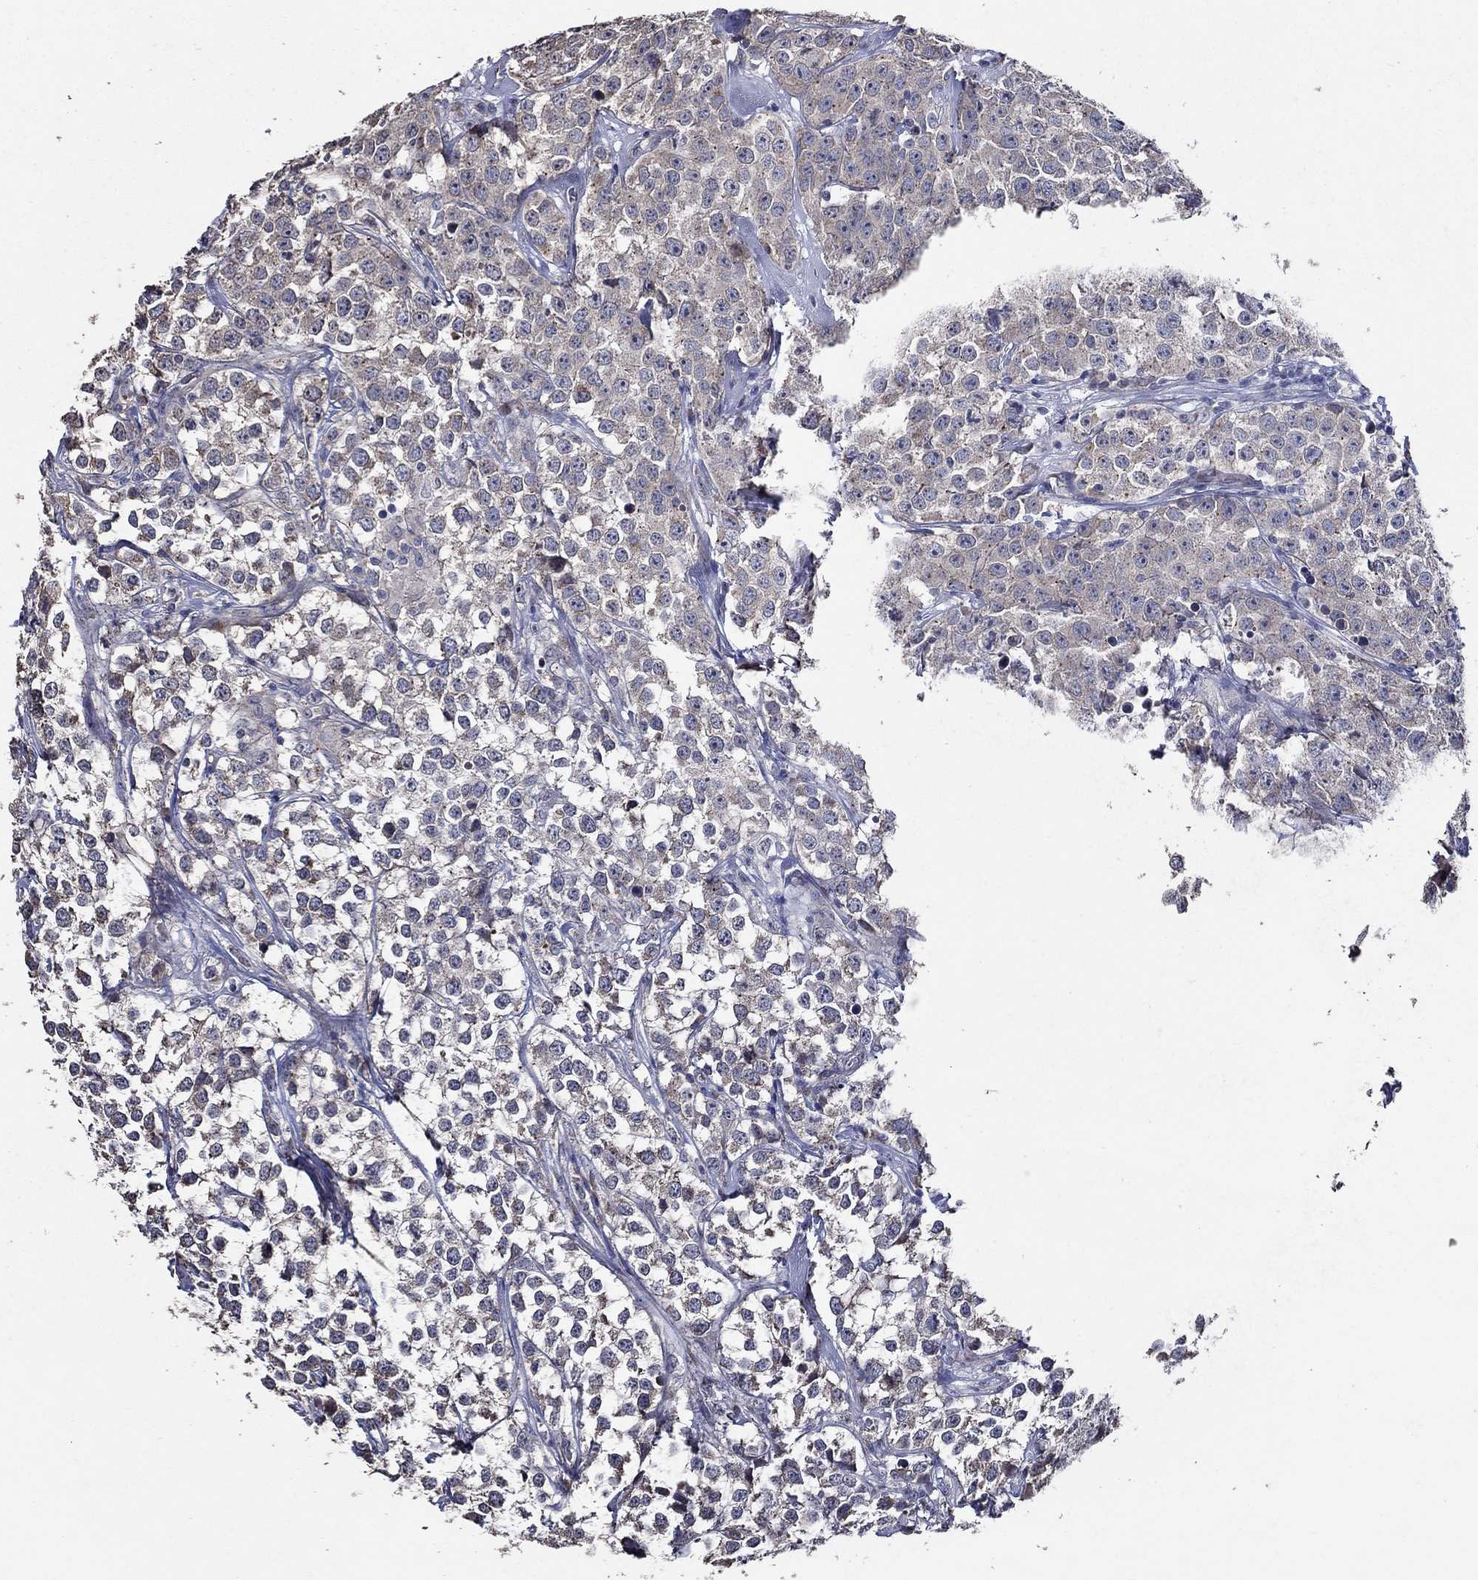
{"staining": {"intensity": "negative", "quantity": "none", "location": "none"}, "tissue": "testis cancer", "cell_type": "Tumor cells", "image_type": "cancer", "snomed": [{"axis": "morphology", "description": "Seminoma, NOS"}, {"axis": "topography", "description": "Testis"}], "caption": "The photomicrograph reveals no staining of tumor cells in seminoma (testis).", "gene": "HAP1", "patient": {"sex": "male", "age": 59}}